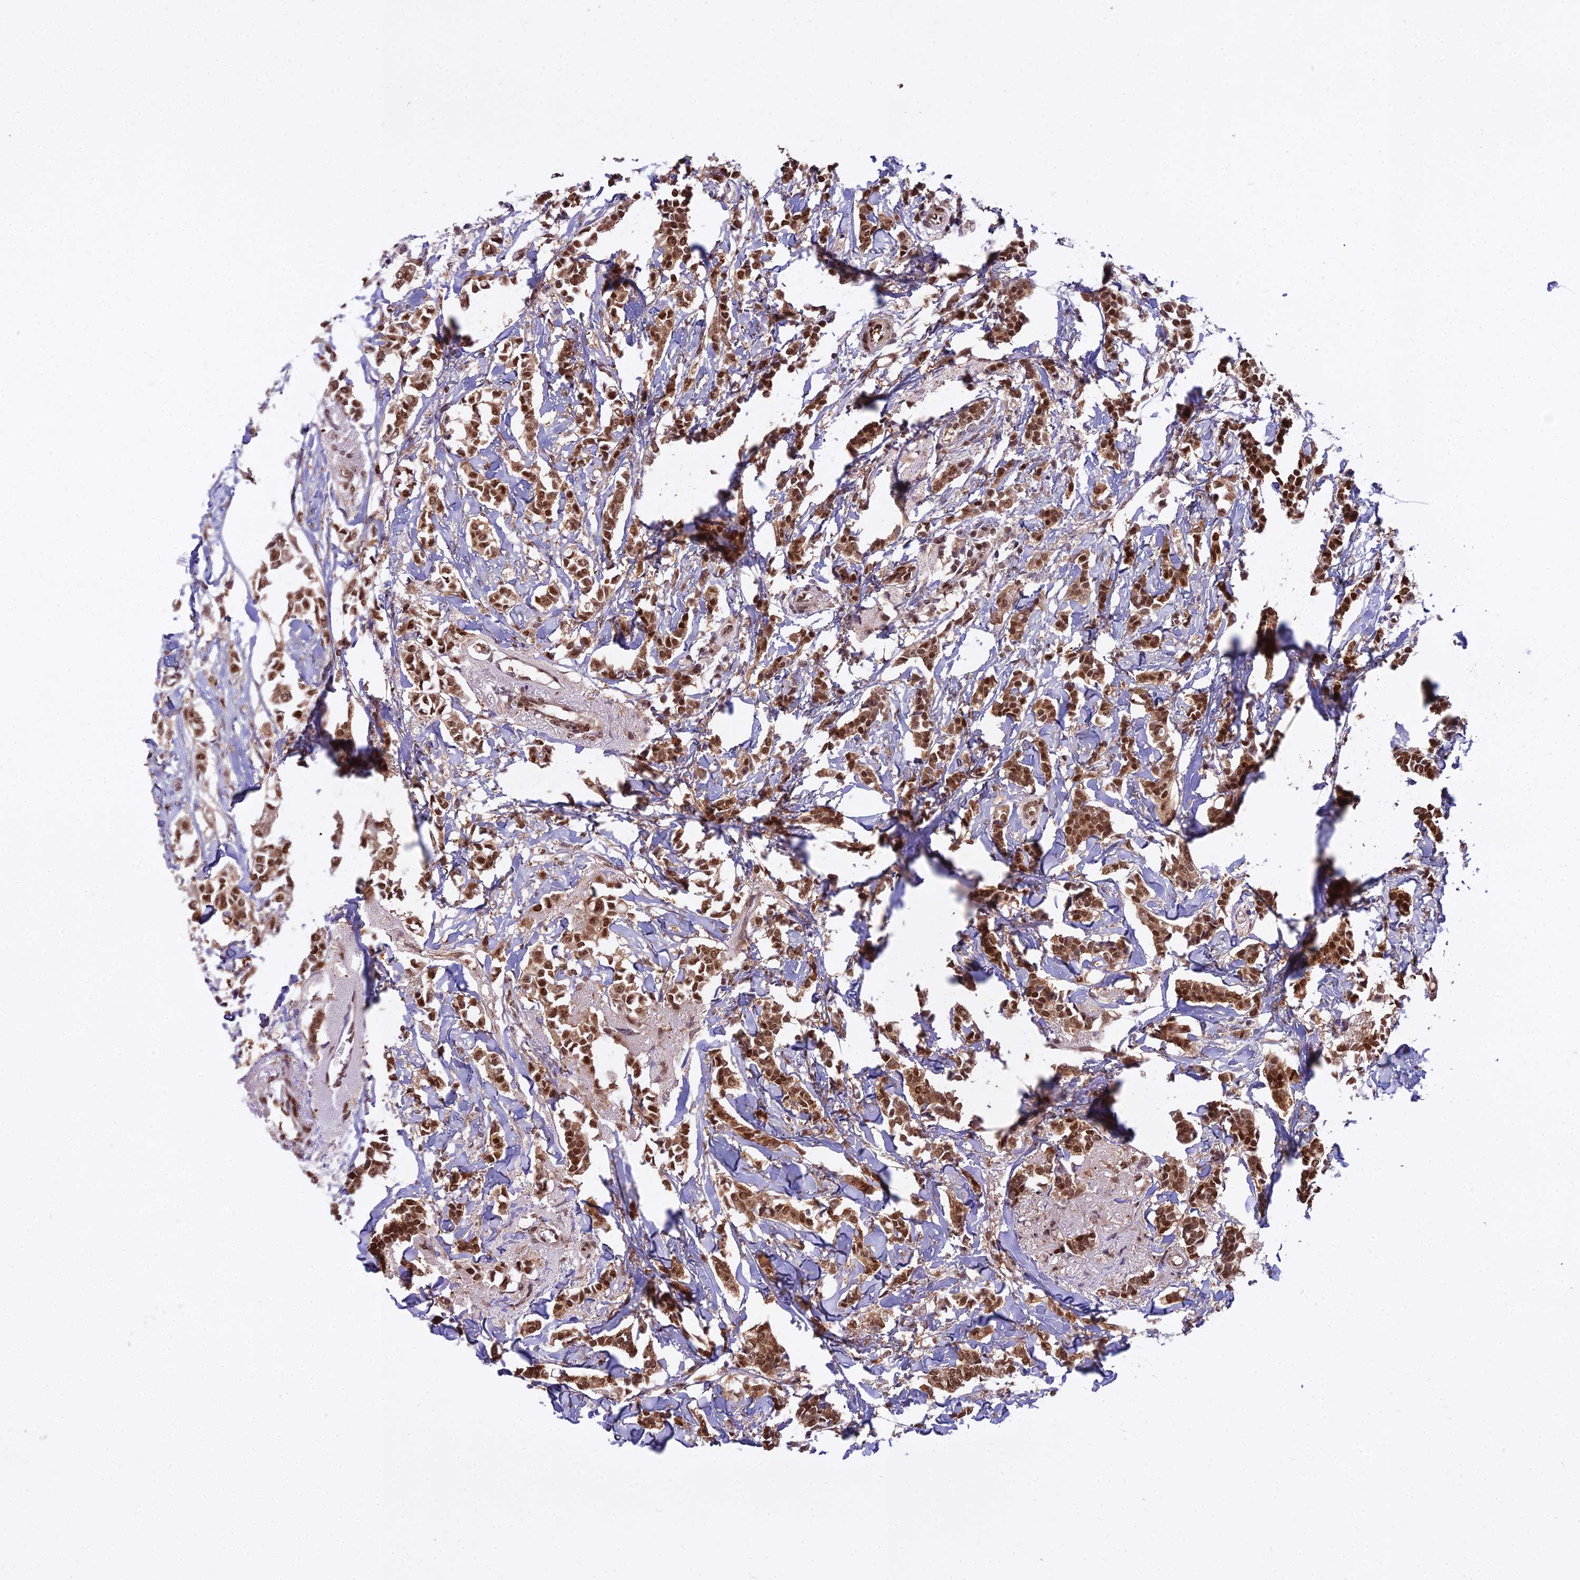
{"staining": {"intensity": "strong", "quantity": ">75%", "location": "cytoplasmic/membranous,nuclear"}, "tissue": "breast cancer", "cell_type": "Tumor cells", "image_type": "cancer", "snomed": [{"axis": "morphology", "description": "Duct carcinoma"}, {"axis": "topography", "description": "Breast"}], "caption": "IHC photomicrograph of human breast cancer (intraductal carcinoma) stained for a protein (brown), which exhibits high levels of strong cytoplasmic/membranous and nuclear staining in approximately >75% of tumor cells.", "gene": "NPEPL1", "patient": {"sex": "female", "age": 41}}